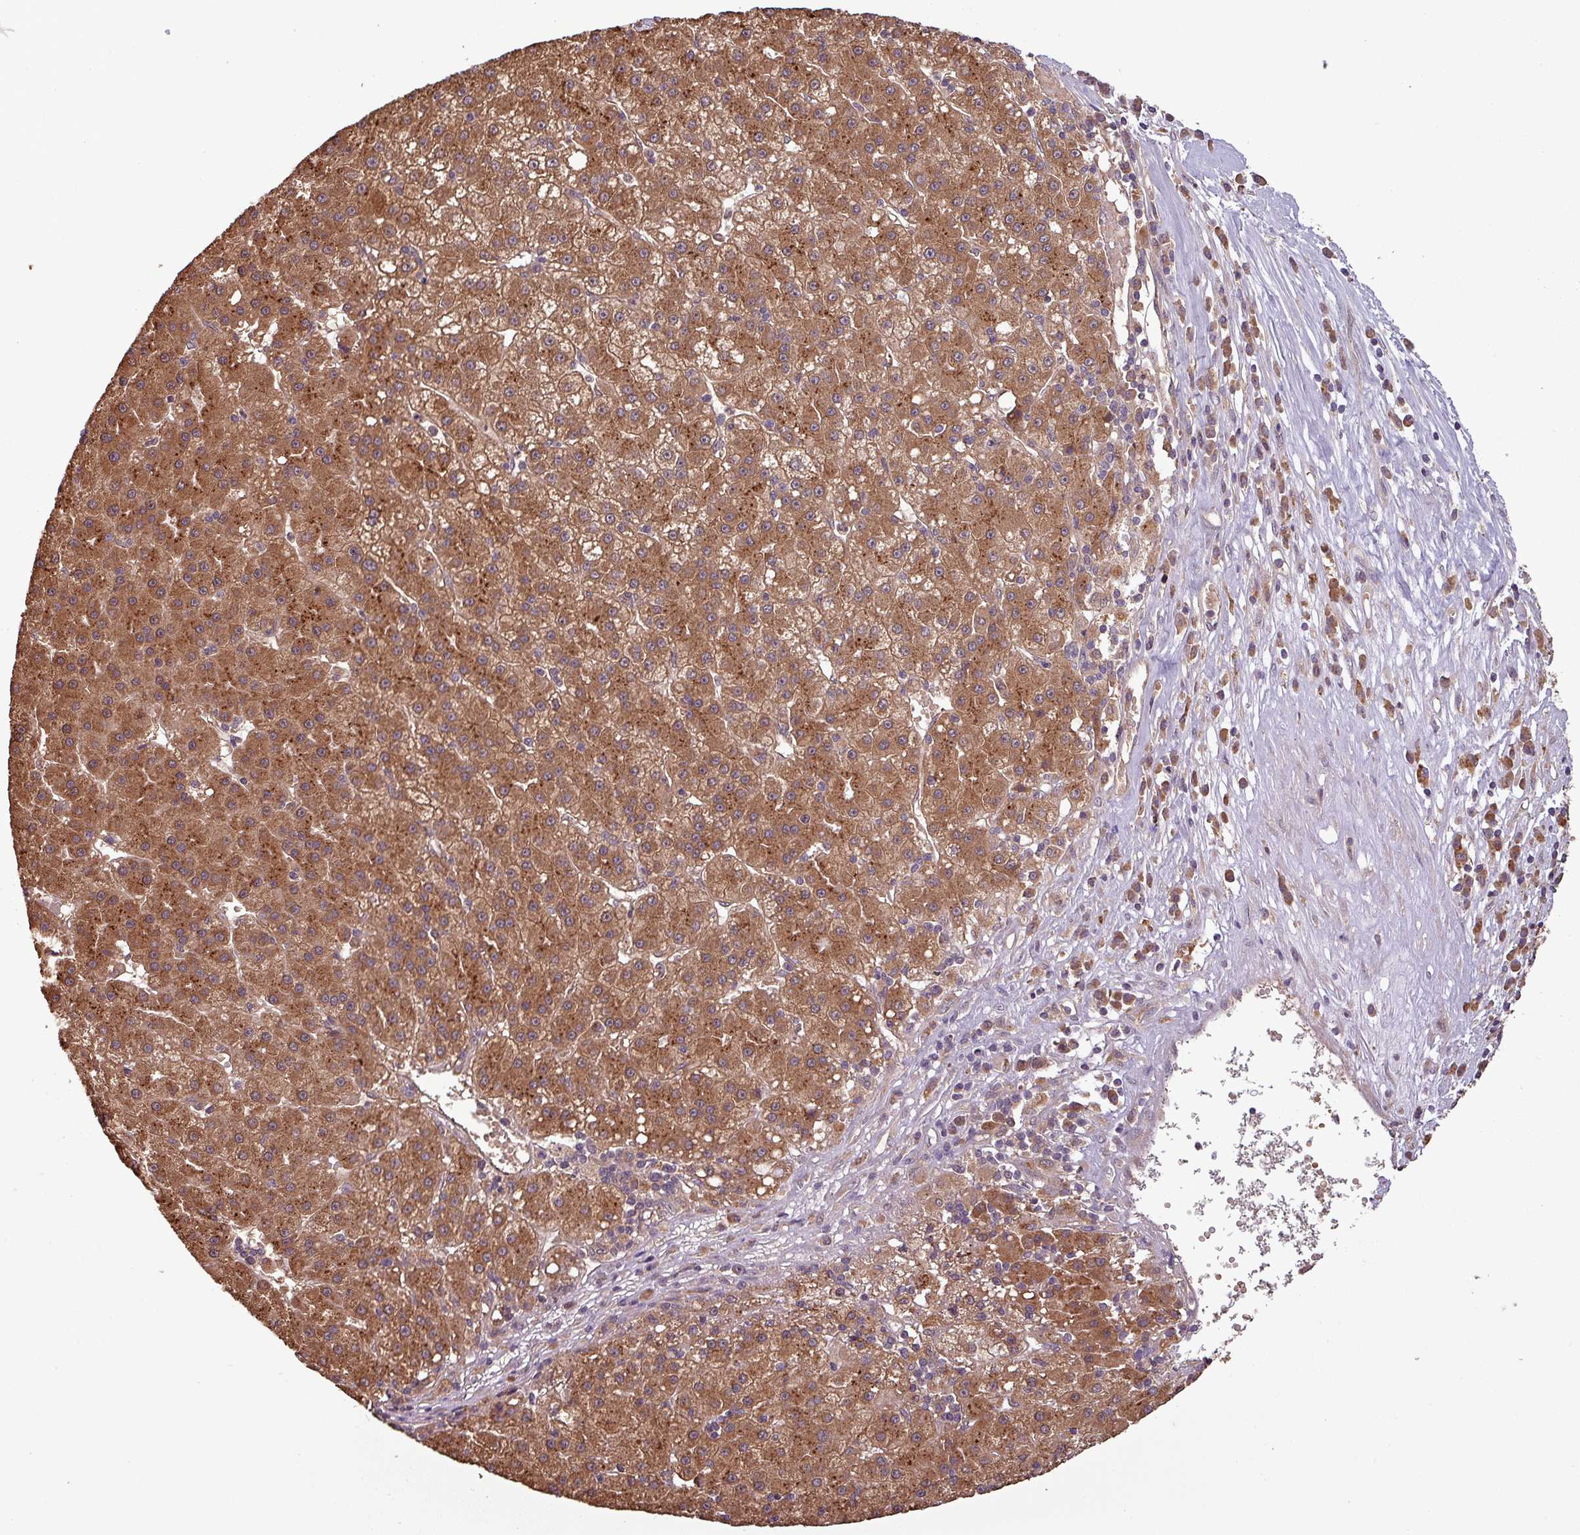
{"staining": {"intensity": "moderate", "quantity": ">75%", "location": "cytoplasmic/membranous"}, "tissue": "liver cancer", "cell_type": "Tumor cells", "image_type": "cancer", "snomed": [{"axis": "morphology", "description": "Carcinoma, Hepatocellular, NOS"}, {"axis": "topography", "description": "Liver"}], "caption": "An image showing moderate cytoplasmic/membranous staining in approximately >75% of tumor cells in hepatocellular carcinoma (liver), as visualized by brown immunohistochemical staining.", "gene": "NT5C3A", "patient": {"sex": "male", "age": 76}}